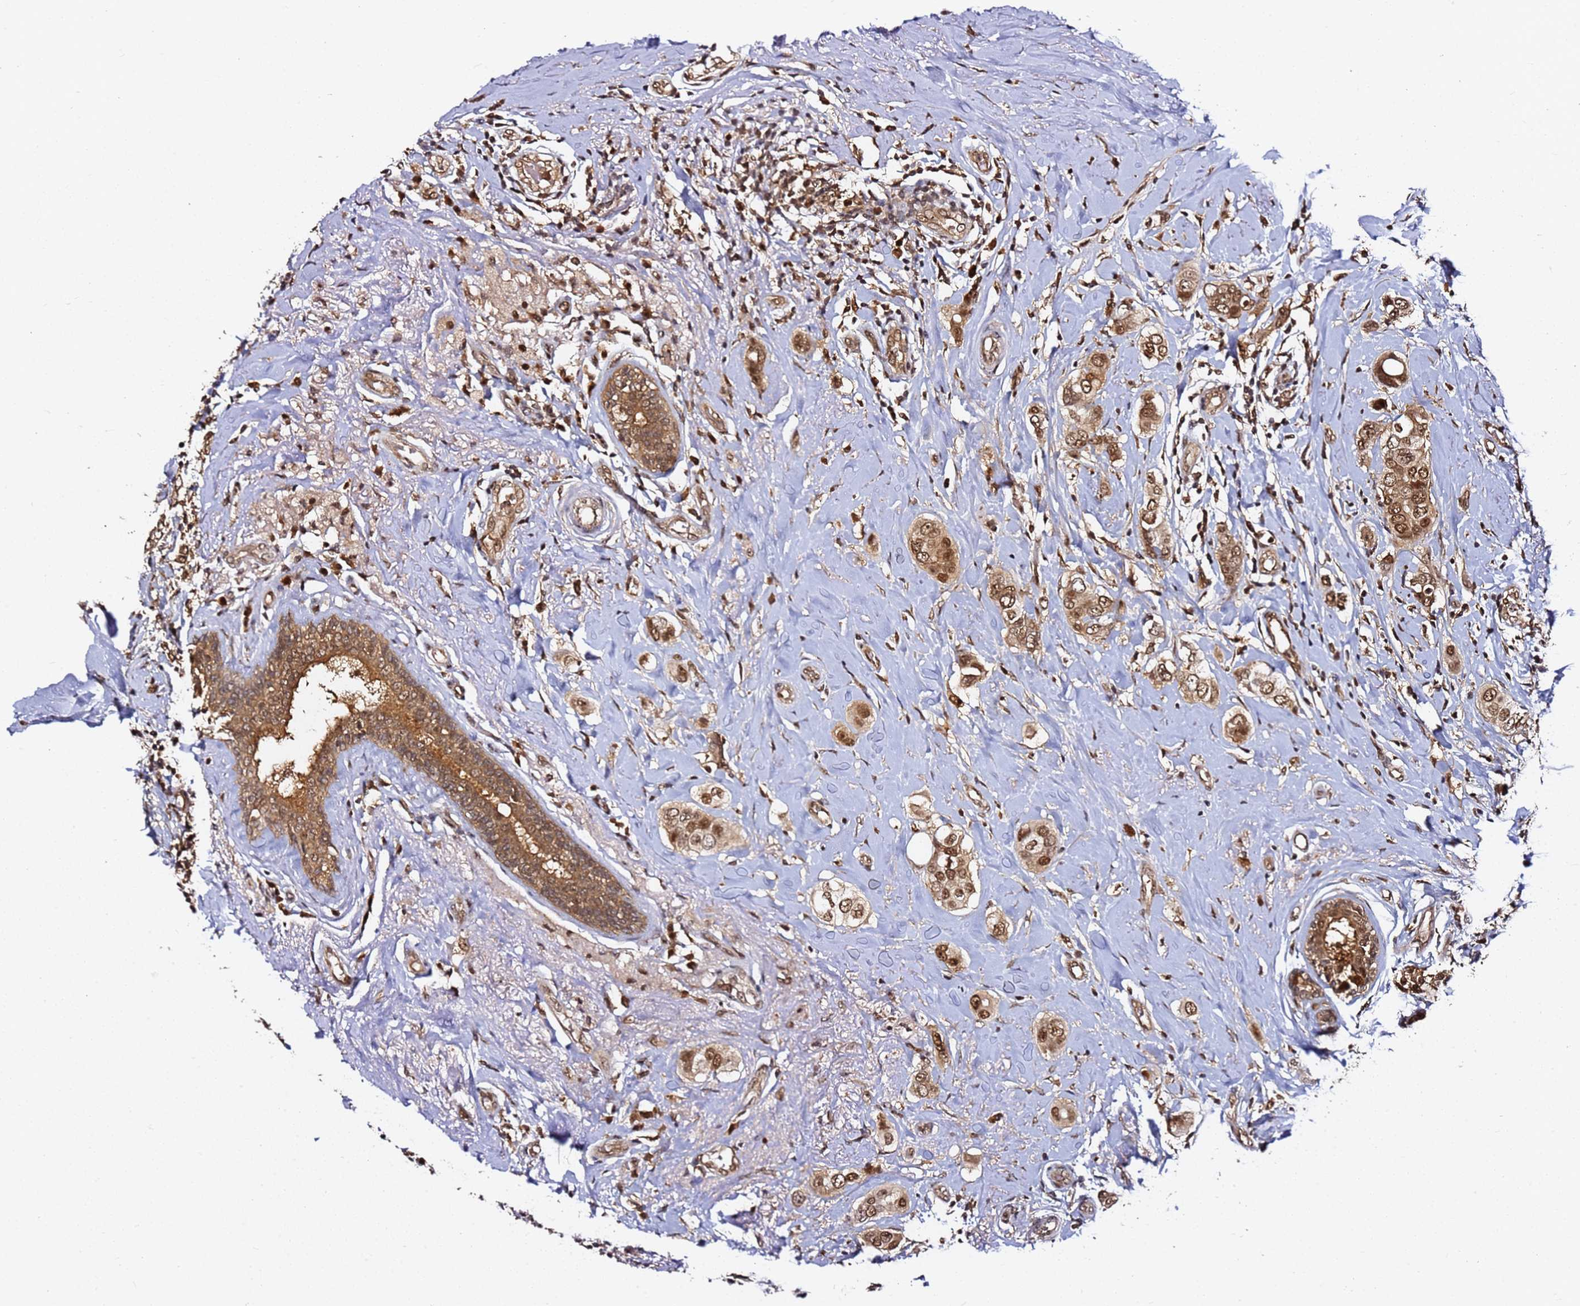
{"staining": {"intensity": "moderate", "quantity": ">75%", "location": "cytoplasmic/membranous,nuclear"}, "tissue": "breast cancer", "cell_type": "Tumor cells", "image_type": "cancer", "snomed": [{"axis": "morphology", "description": "Lobular carcinoma"}, {"axis": "topography", "description": "Breast"}], "caption": "Protein expression by immunohistochemistry exhibits moderate cytoplasmic/membranous and nuclear staining in approximately >75% of tumor cells in breast cancer (lobular carcinoma).", "gene": "RGS18", "patient": {"sex": "female", "age": 51}}